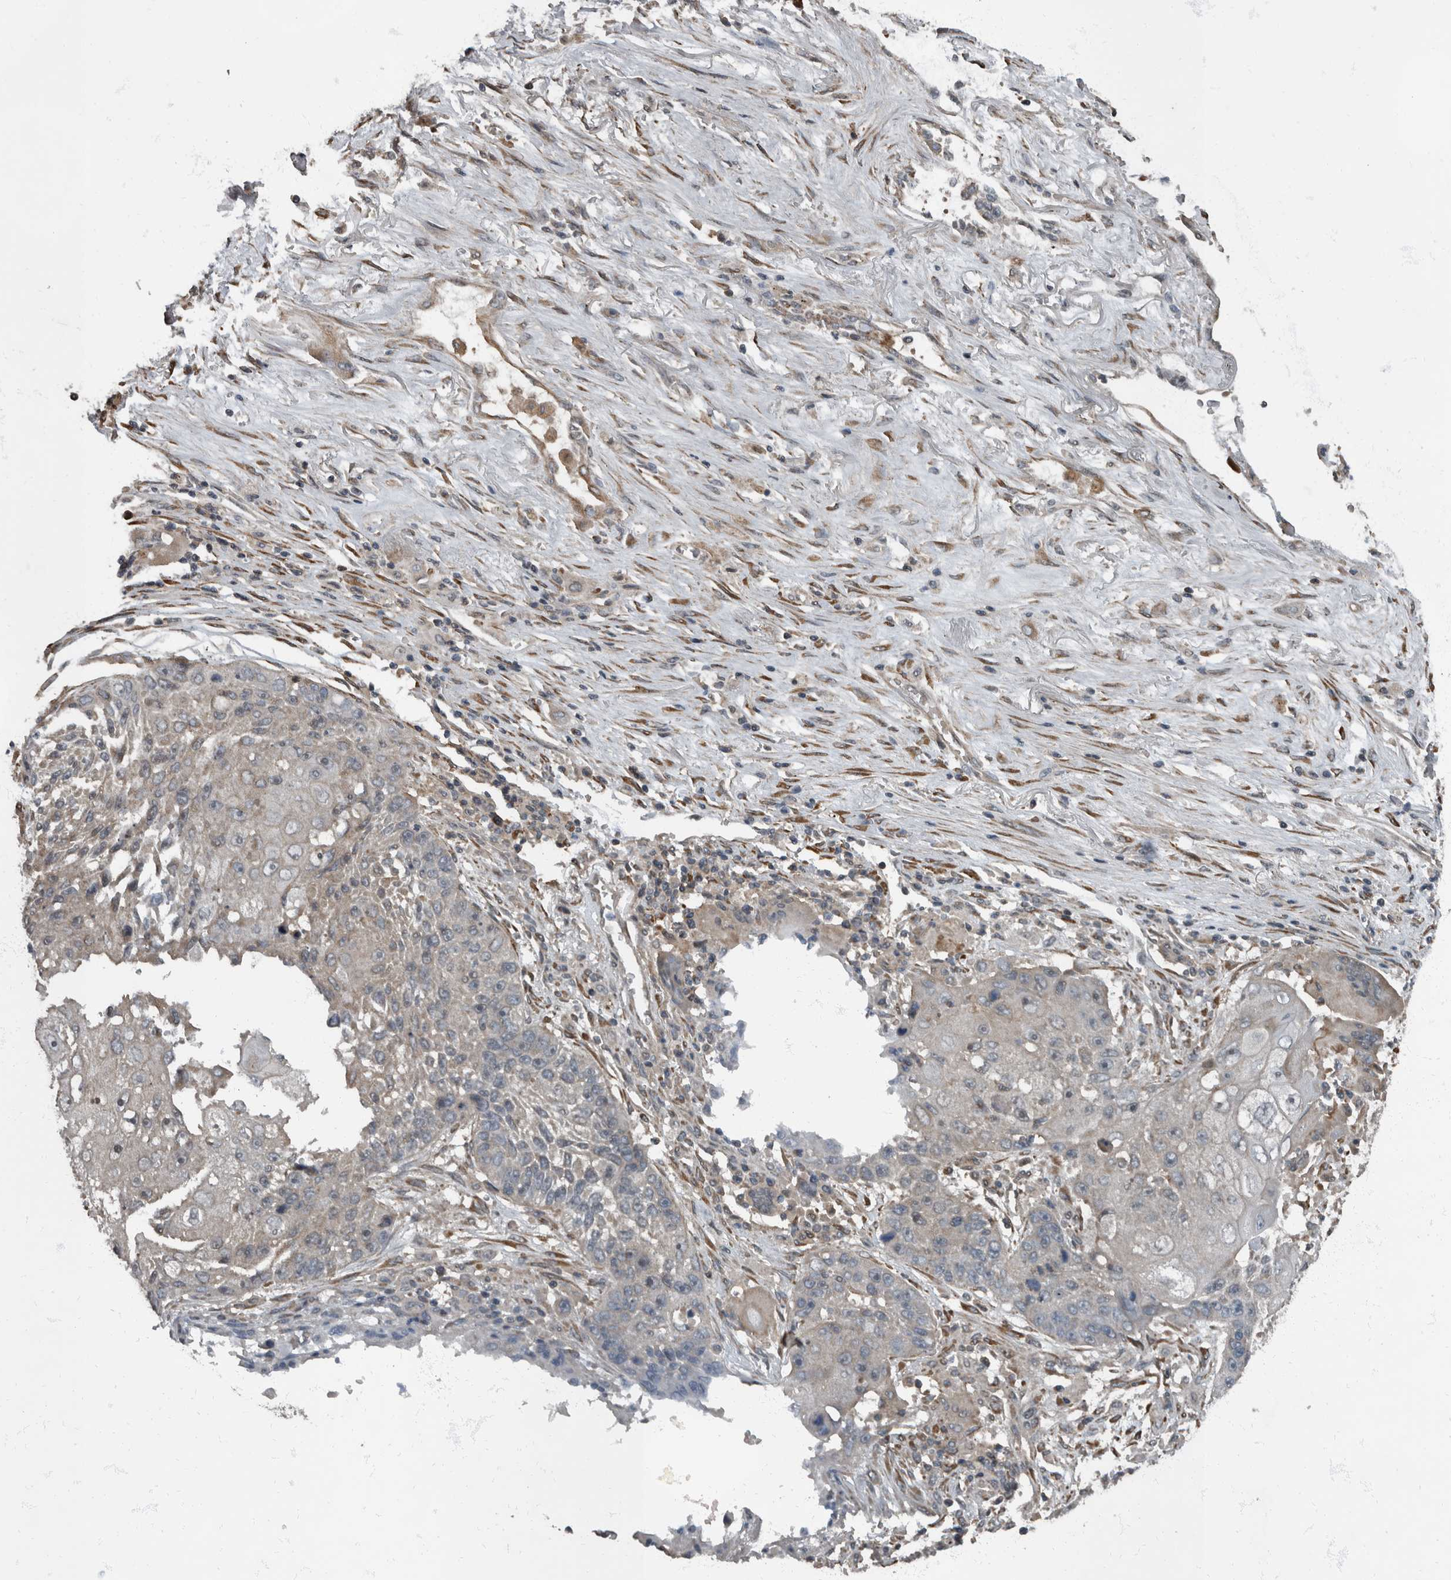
{"staining": {"intensity": "negative", "quantity": "none", "location": "none"}, "tissue": "lung cancer", "cell_type": "Tumor cells", "image_type": "cancer", "snomed": [{"axis": "morphology", "description": "Squamous cell carcinoma, NOS"}, {"axis": "topography", "description": "Lung"}], "caption": "DAB (3,3'-diaminobenzidine) immunohistochemical staining of lung cancer (squamous cell carcinoma) displays no significant positivity in tumor cells.", "gene": "RABGGTB", "patient": {"sex": "male", "age": 61}}